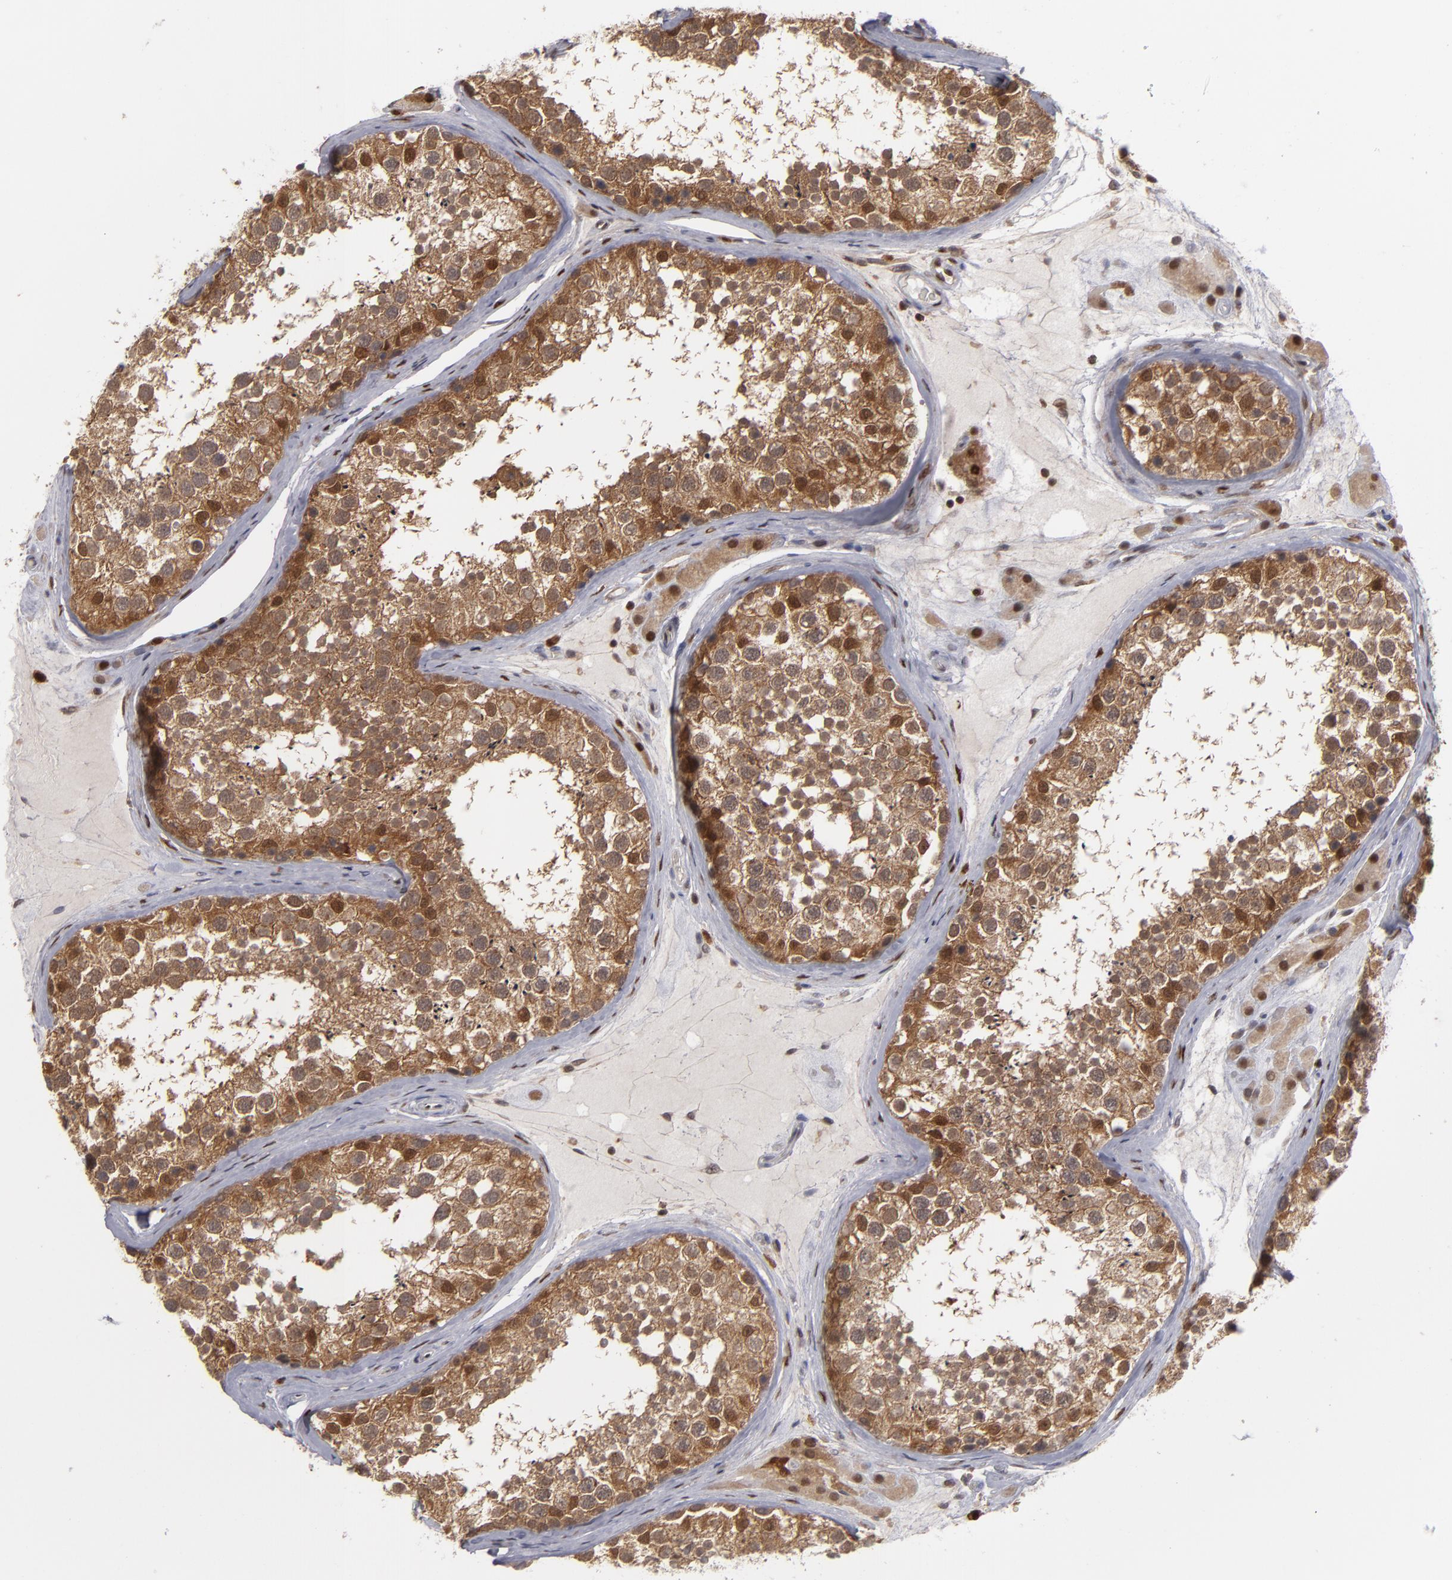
{"staining": {"intensity": "moderate", "quantity": ">75%", "location": "cytoplasmic/membranous,nuclear"}, "tissue": "testis", "cell_type": "Cells in seminiferous ducts", "image_type": "normal", "snomed": [{"axis": "morphology", "description": "Normal tissue, NOS"}, {"axis": "topography", "description": "Testis"}], "caption": "Immunohistochemical staining of unremarkable testis exhibits >75% levels of moderate cytoplasmic/membranous,nuclear protein staining in about >75% of cells in seminiferous ducts.", "gene": "GSR", "patient": {"sex": "male", "age": 46}}